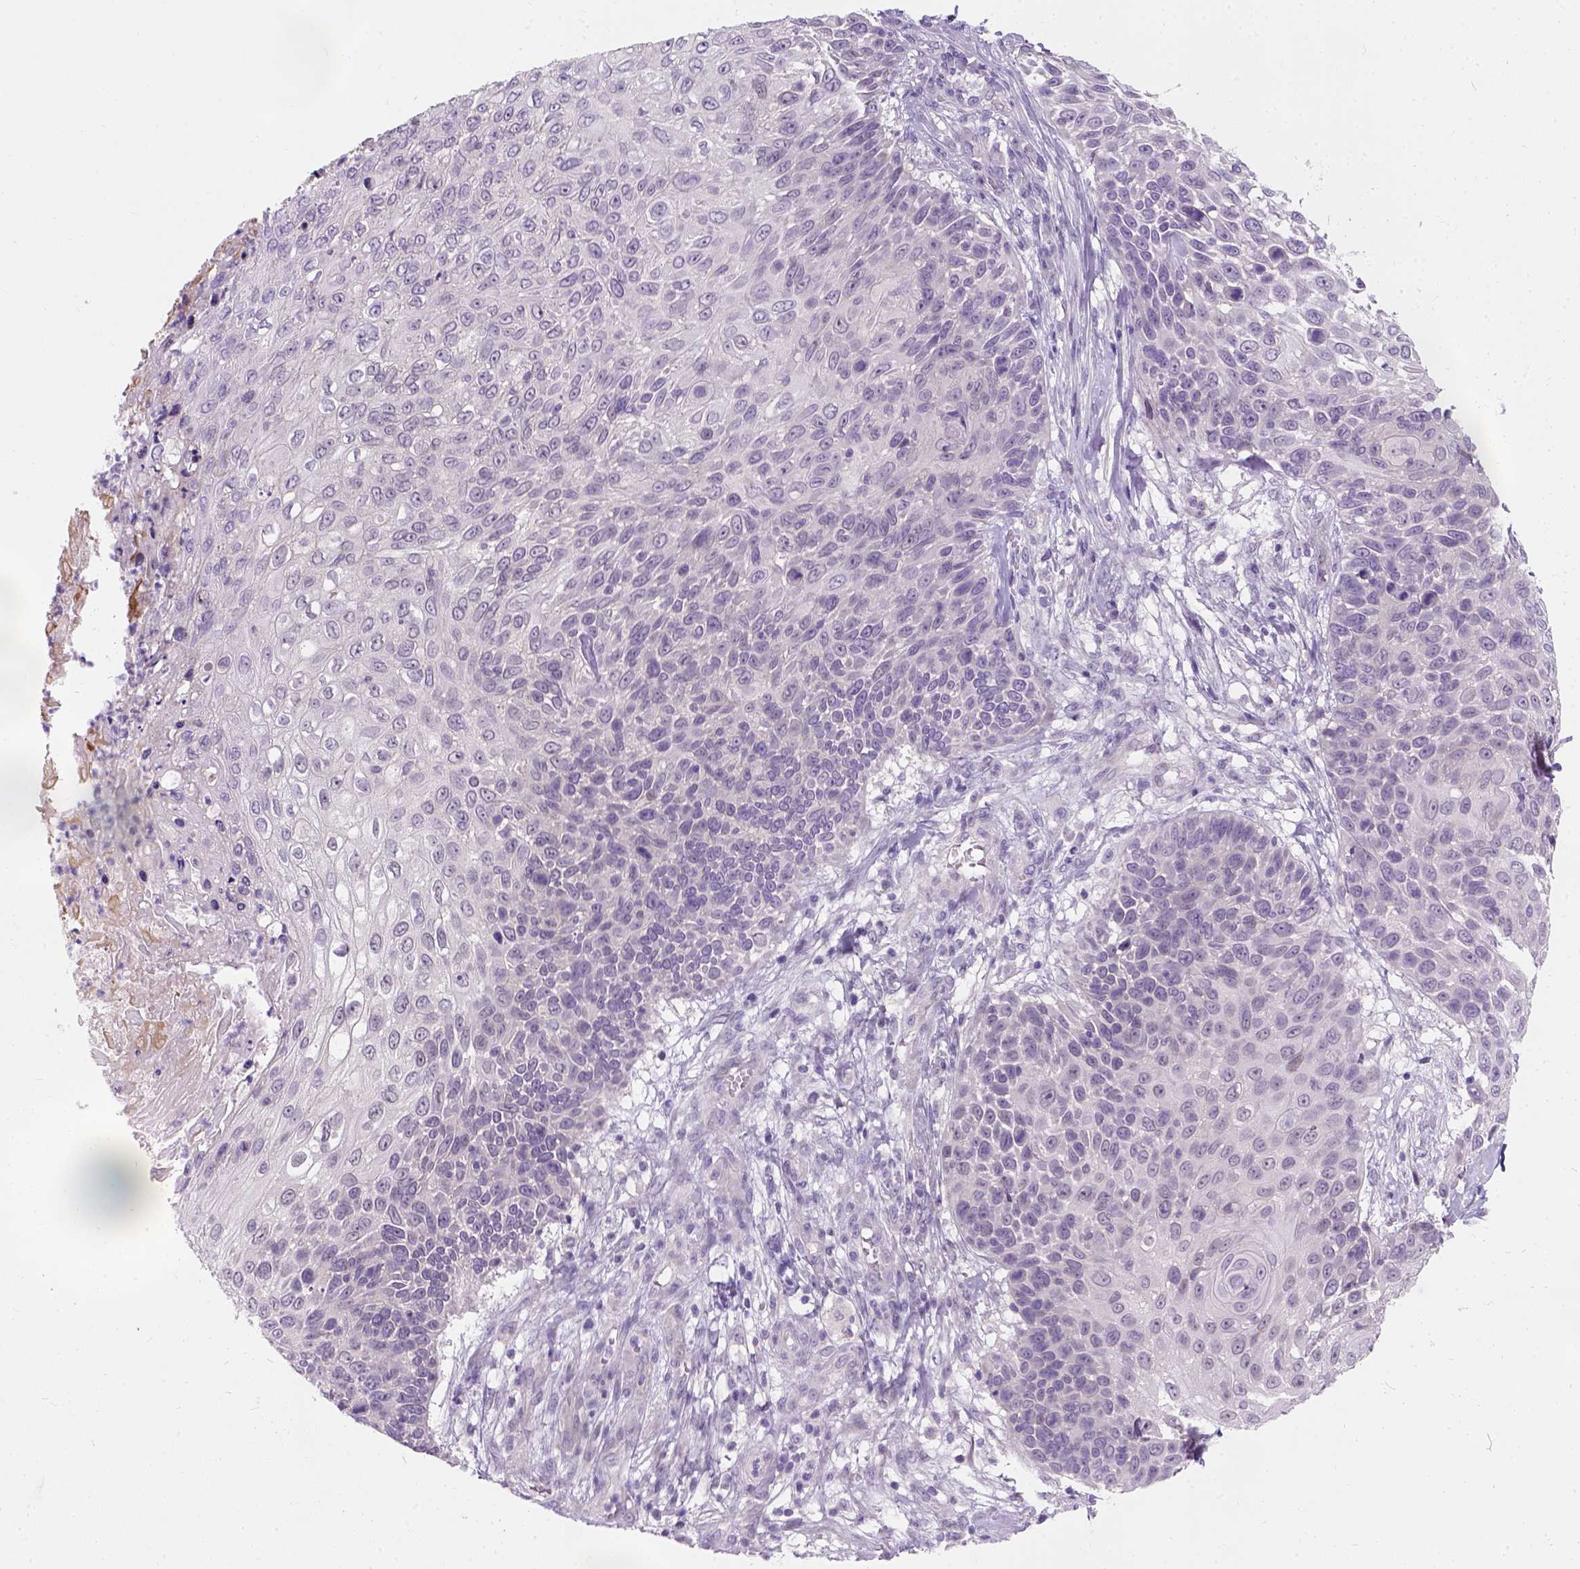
{"staining": {"intensity": "negative", "quantity": "none", "location": "none"}, "tissue": "skin cancer", "cell_type": "Tumor cells", "image_type": "cancer", "snomed": [{"axis": "morphology", "description": "Squamous cell carcinoma, NOS"}, {"axis": "topography", "description": "Skin"}], "caption": "Histopathology image shows no significant protein staining in tumor cells of squamous cell carcinoma (skin). Nuclei are stained in blue.", "gene": "C20orf144", "patient": {"sex": "male", "age": 92}}